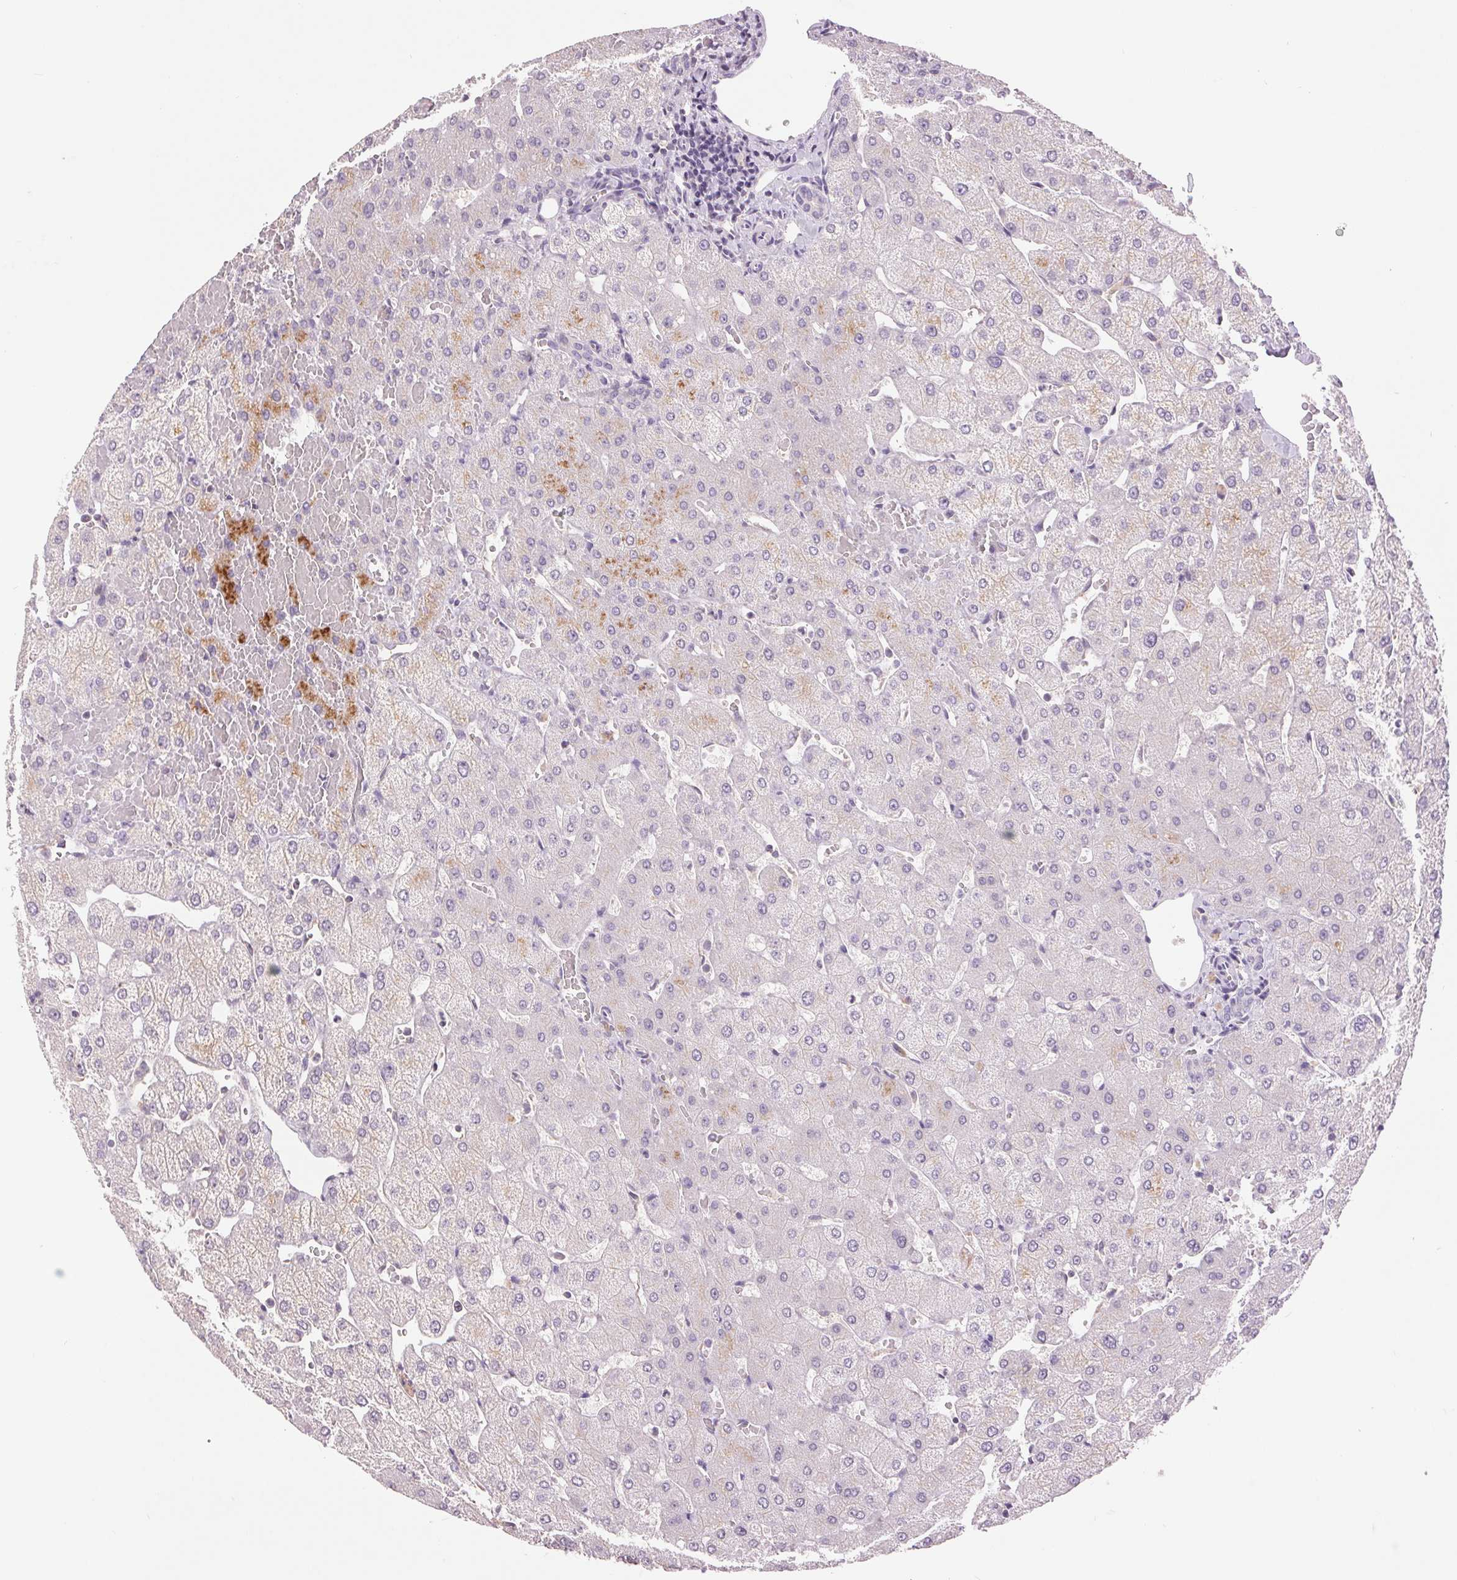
{"staining": {"intensity": "negative", "quantity": "none", "location": "none"}, "tissue": "liver", "cell_type": "Cholangiocytes", "image_type": "normal", "snomed": [{"axis": "morphology", "description": "Normal tissue, NOS"}, {"axis": "topography", "description": "Liver"}], "caption": "IHC histopathology image of normal liver: liver stained with DAB (3,3'-diaminobenzidine) exhibits no significant protein positivity in cholangiocytes. (DAB (3,3'-diaminobenzidine) immunohistochemistry, high magnification).", "gene": "FXYD4", "patient": {"sex": "female", "age": 54}}